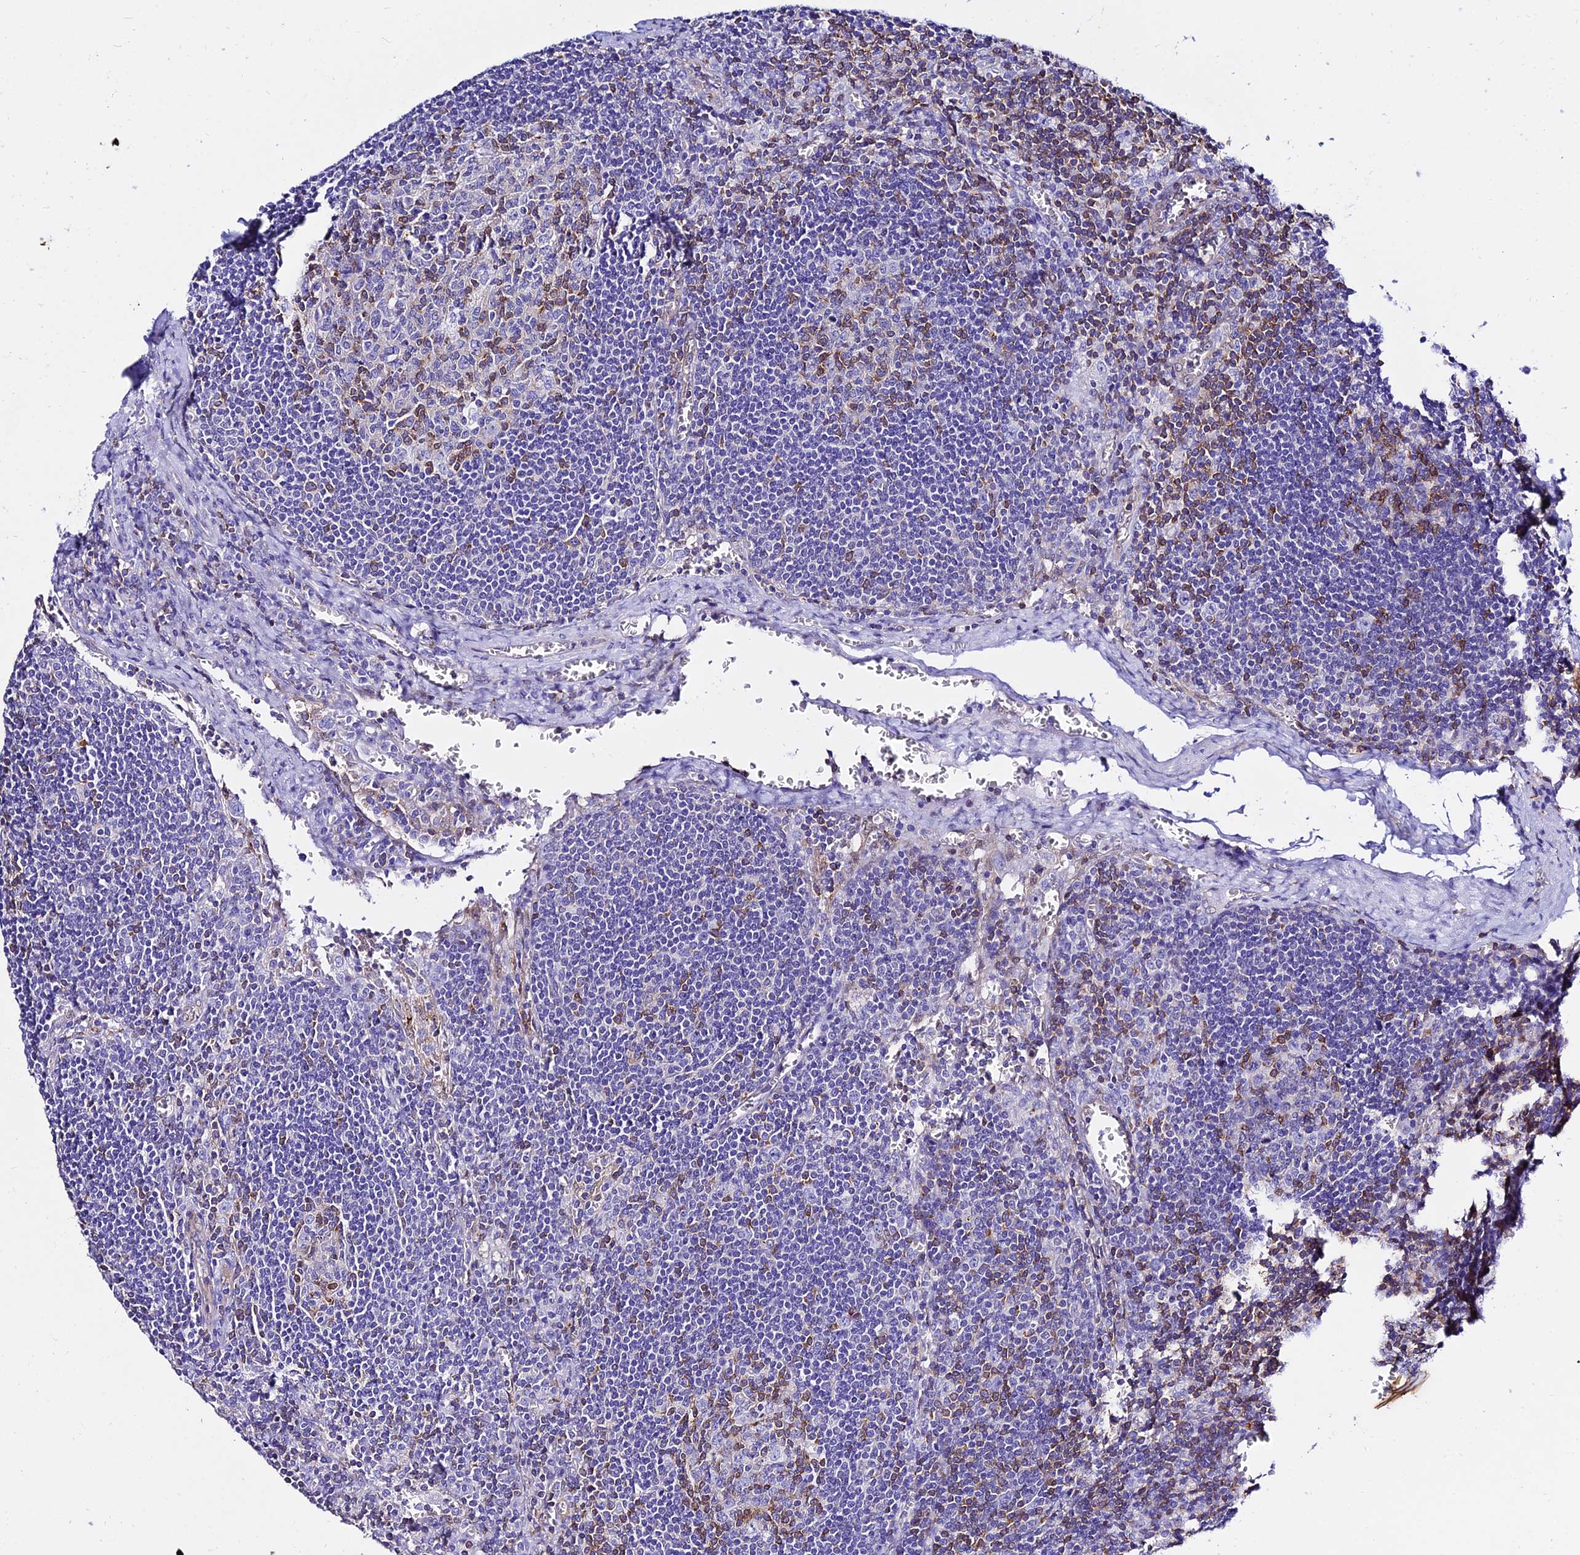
{"staining": {"intensity": "moderate", "quantity": "<25%", "location": "cytoplasmic/membranous"}, "tissue": "lymph node", "cell_type": "Germinal center cells", "image_type": "normal", "snomed": [{"axis": "morphology", "description": "Normal tissue, NOS"}, {"axis": "topography", "description": "Lymph node"}], "caption": "High-magnification brightfield microscopy of normal lymph node stained with DAB (3,3'-diaminobenzidine) (brown) and counterstained with hematoxylin (blue). germinal center cells exhibit moderate cytoplasmic/membranous positivity is present in about<25% of cells. (brown staining indicates protein expression, while blue staining denotes nuclei).", "gene": "S100A16", "patient": {"sex": "female", "age": 73}}